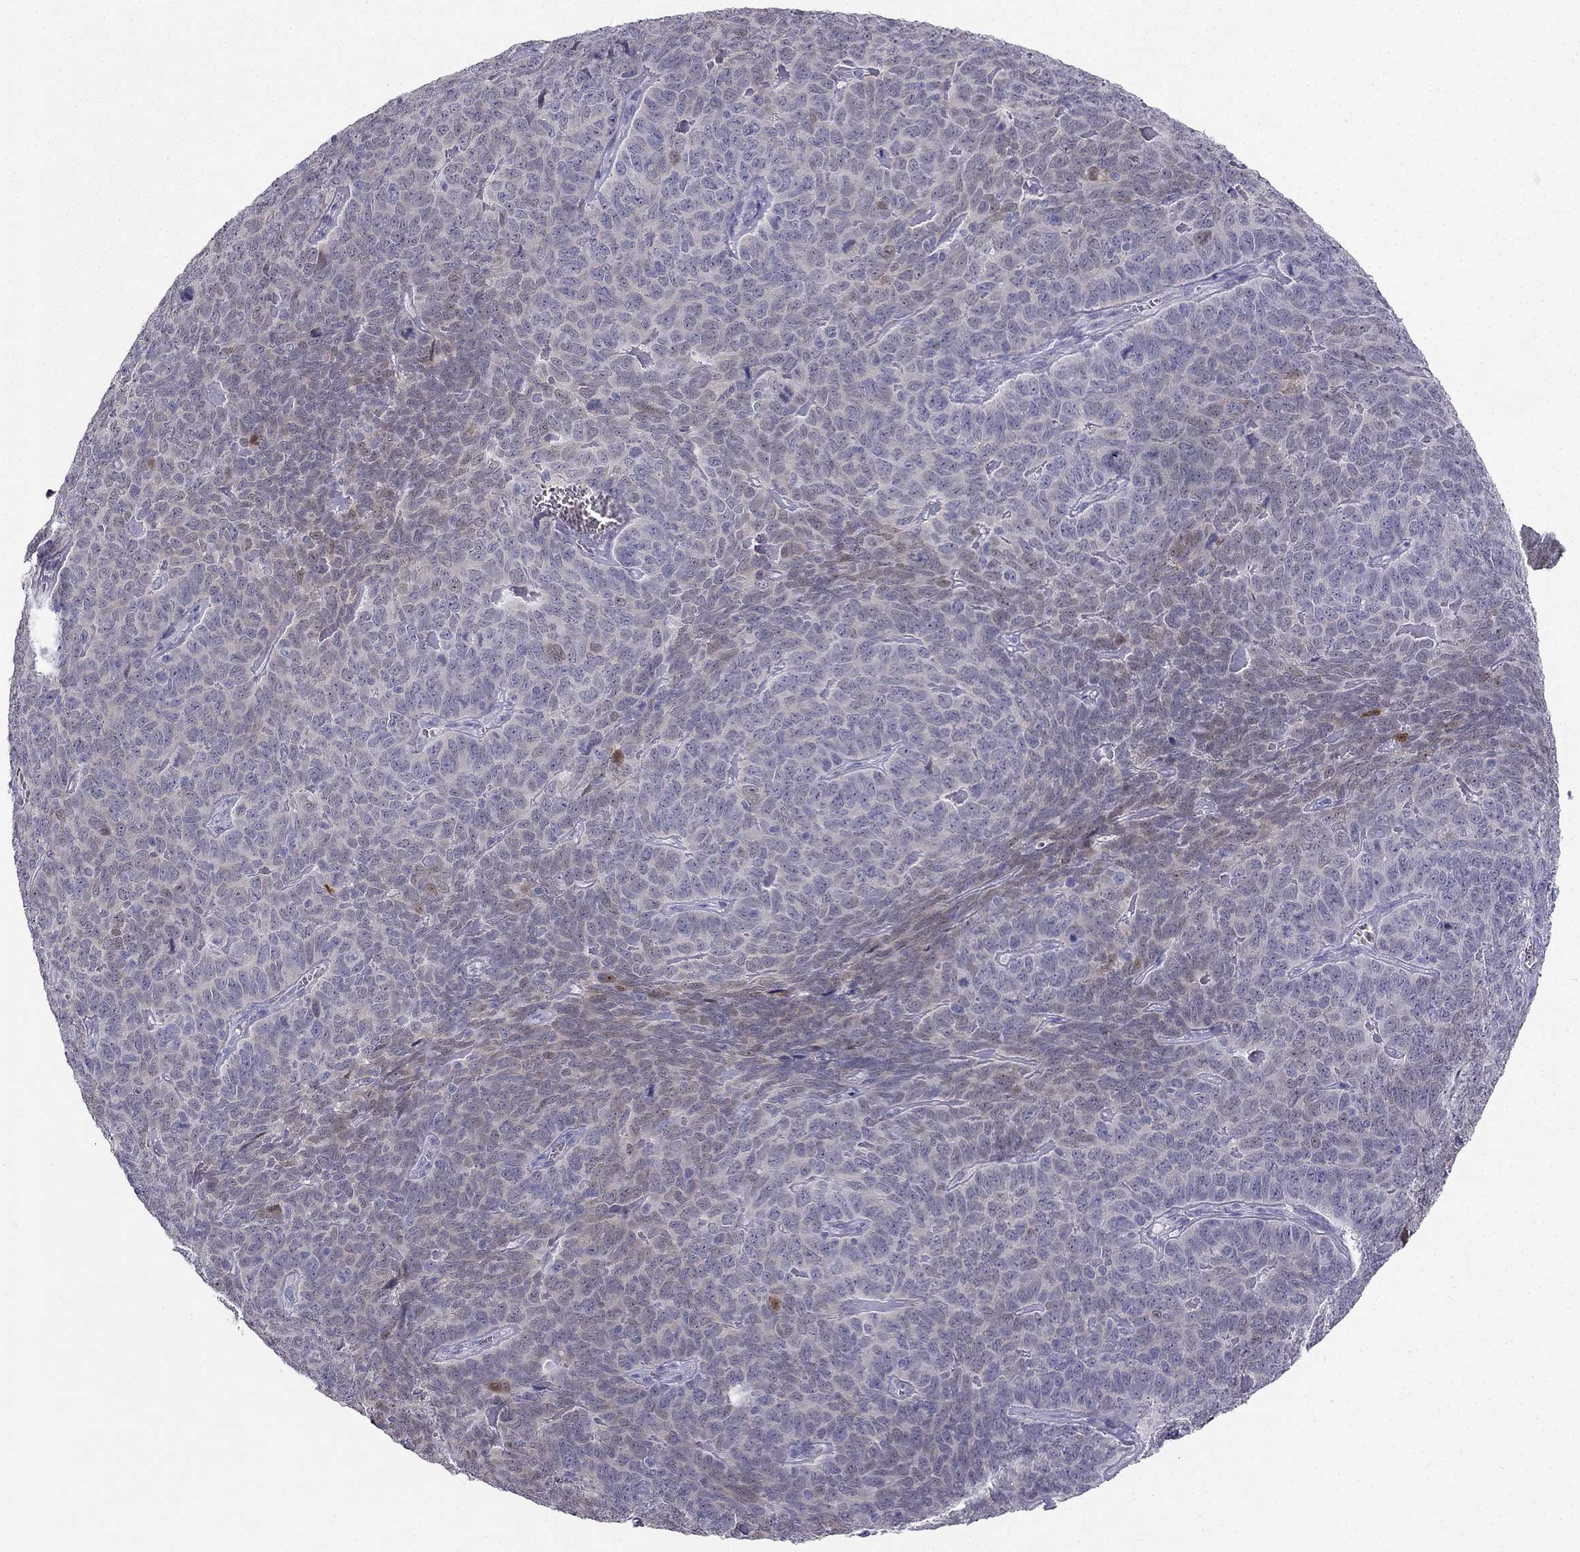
{"staining": {"intensity": "moderate", "quantity": "<25%", "location": "cytoplasmic/membranous"}, "tissue": "skin cancer", "cell_type": "Tumor cells", "image_type": "cancer", "snomed": [{"axis": "morphology", "description": "Squamous cell carcinoma, NOS"}, {"axis": "topography", "description": "Skin"}, {"axis": "topography", "description": "Anal"}], "caption": "A low amount of moderate cytoplasmic/membranous positivity is present in approximately <25% of tumor cells in skin cancer tissue.", "gene": "RSPH14", "patient": {"sex": "female", "age": 51}}